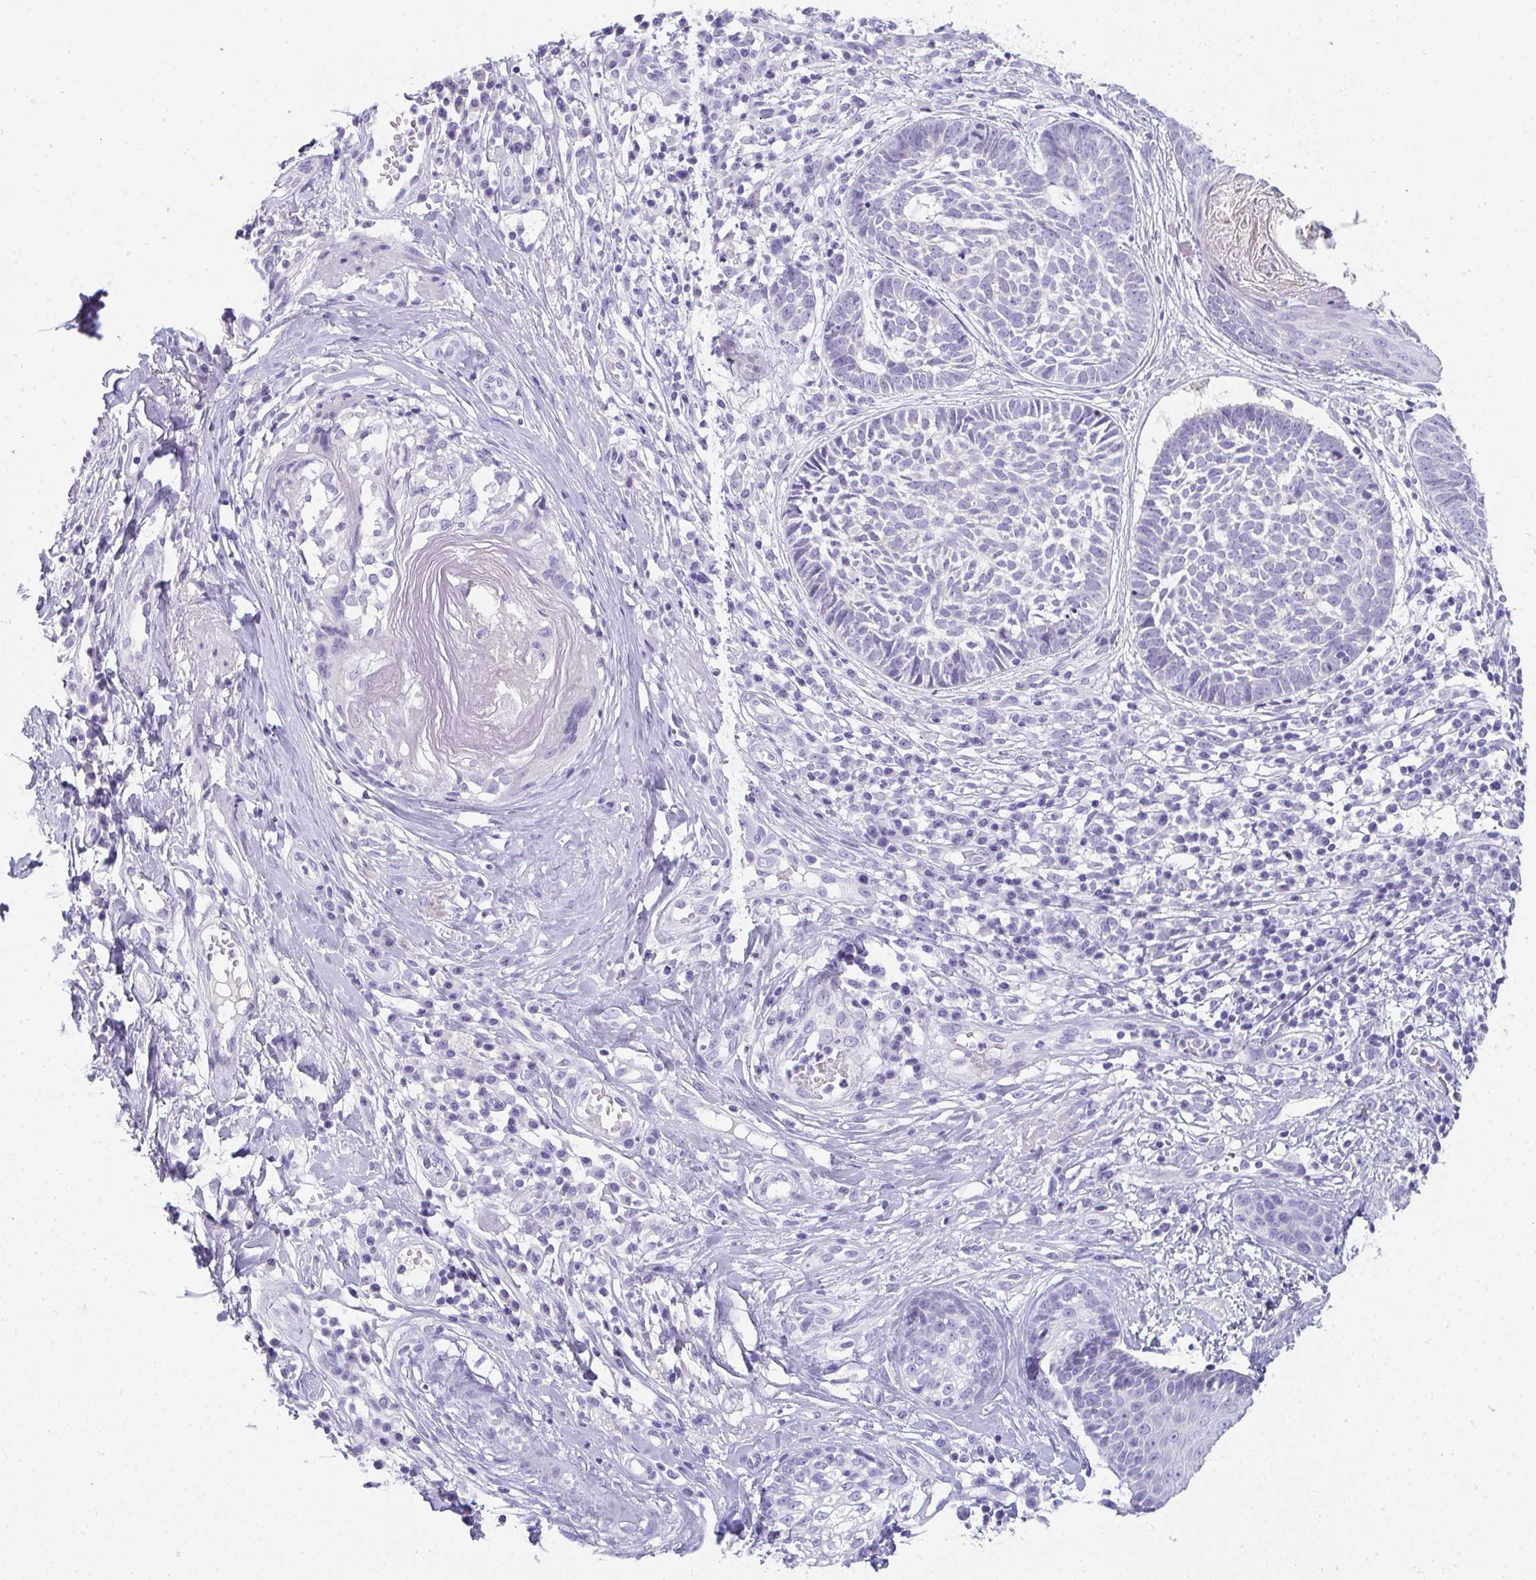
{"staining": {"intensity": "negative", "quantity": "none", "location": "none"}, "tissue": "skin cancer", "cell_type": "Tumor cells", "image_type": "cancer", "snomed": [{"axis": "morphology", "description": "Basal cell carcinoma"}, {"axis": "topography", "description": "Skin"}], "caption": "Tumor cells are negative for protein expression in human skin cancer.", "gene": "TTC30B", "patient": {"sex": "female", "age": 89}}